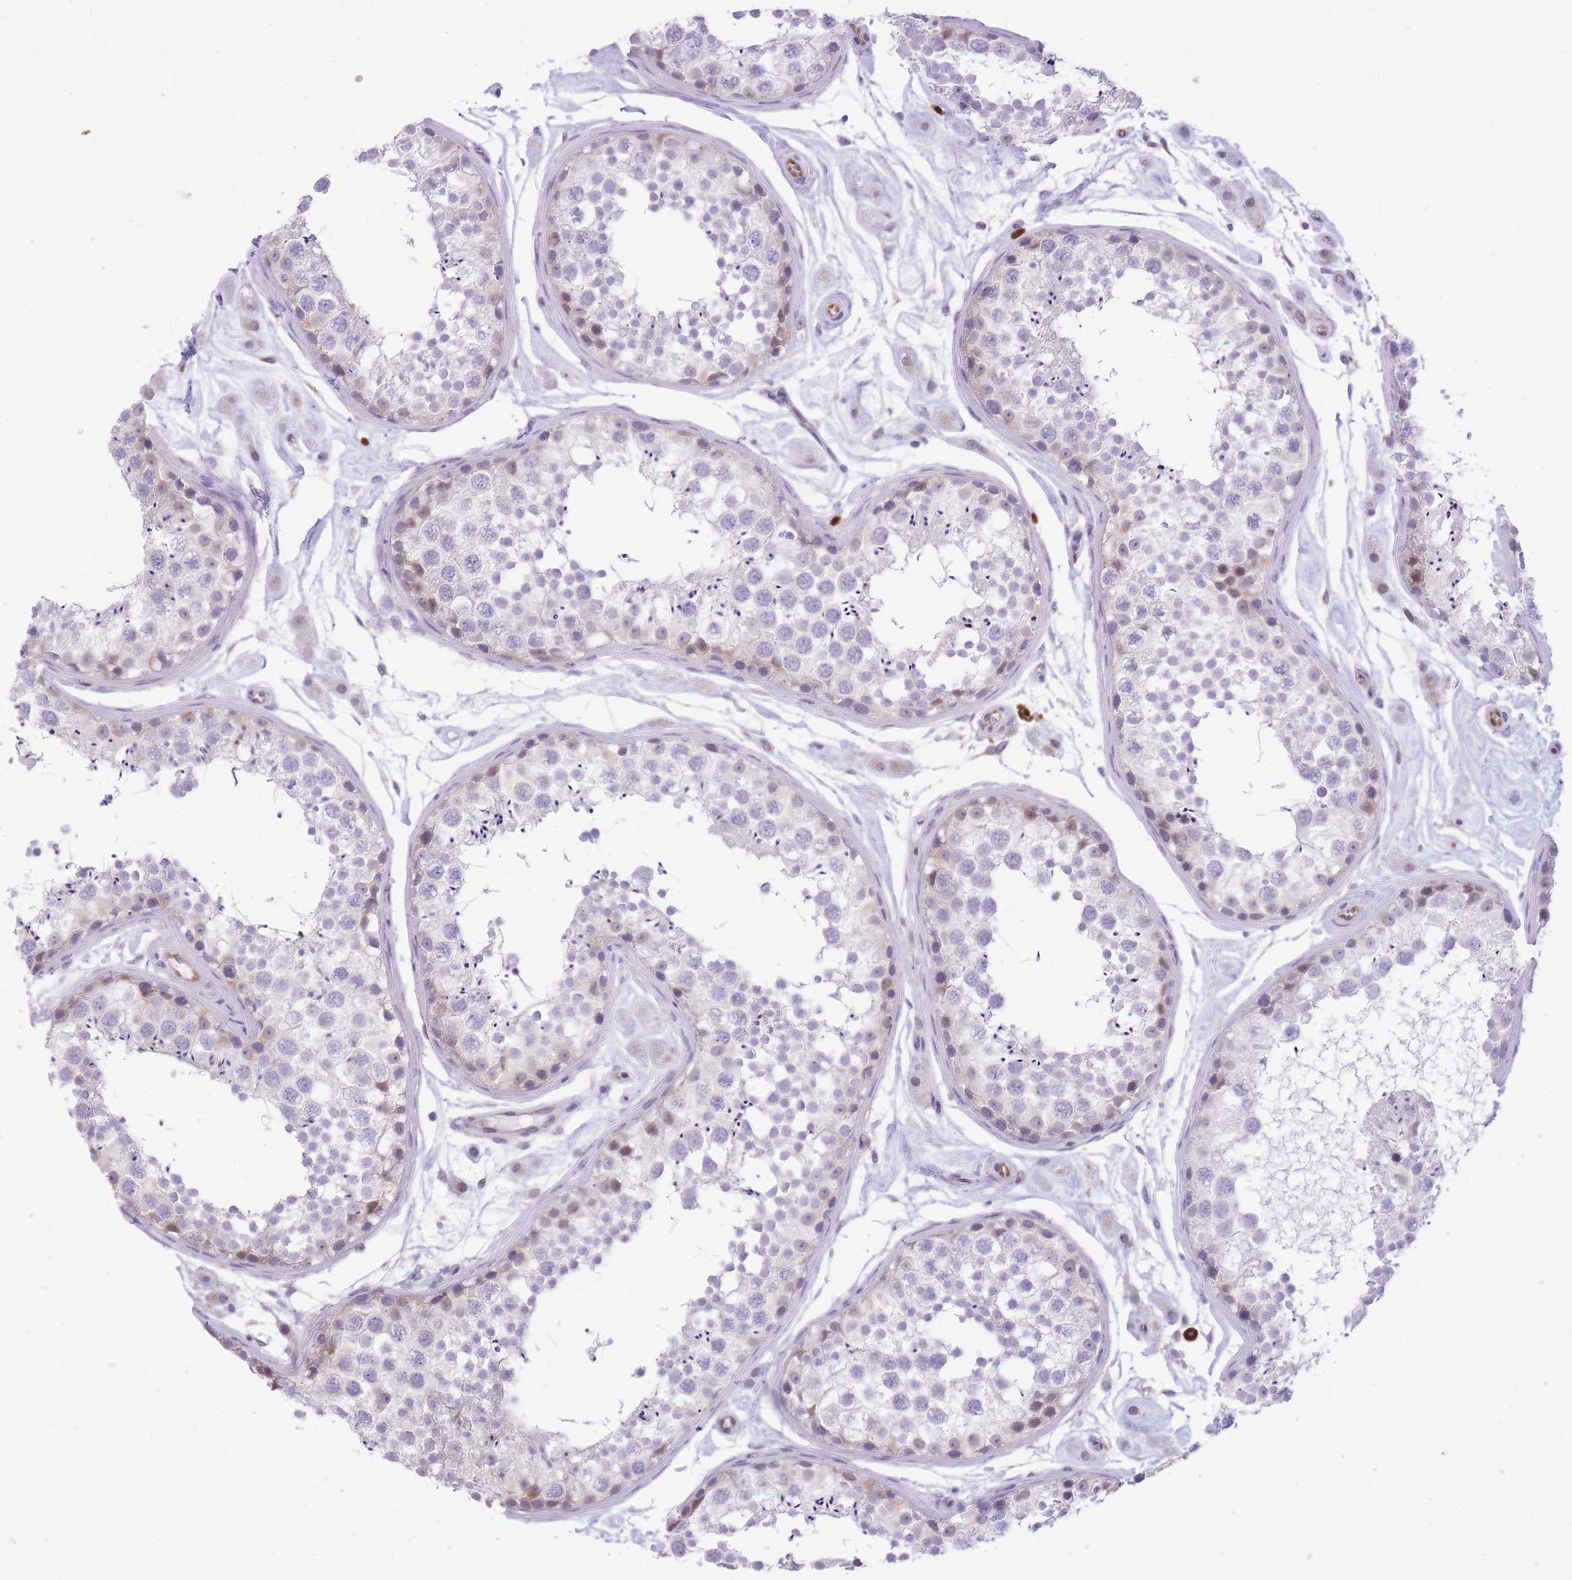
{"staining": {"intensity": "moderate", "quantity": "<25%", "location": "cytoplasmic/membranous,nuclear"}, "tissue": "testis", "cell_type": "Cells in seminiferous ducts", "image_type": "normal", "snomed": [{"axis": "morphology", "description": "Normal tissue, NOS"}, {"axis": "topography", "description": "Testis"}], "caption": "Cells in seminiferous ducts show low levels of moderate cytoplasmic/membranous,nuclear expression in about <25% of cells in unremarkable human testis.", "gene": "MEIOSIN", "patient": {"sex": "male", "age": 25}}